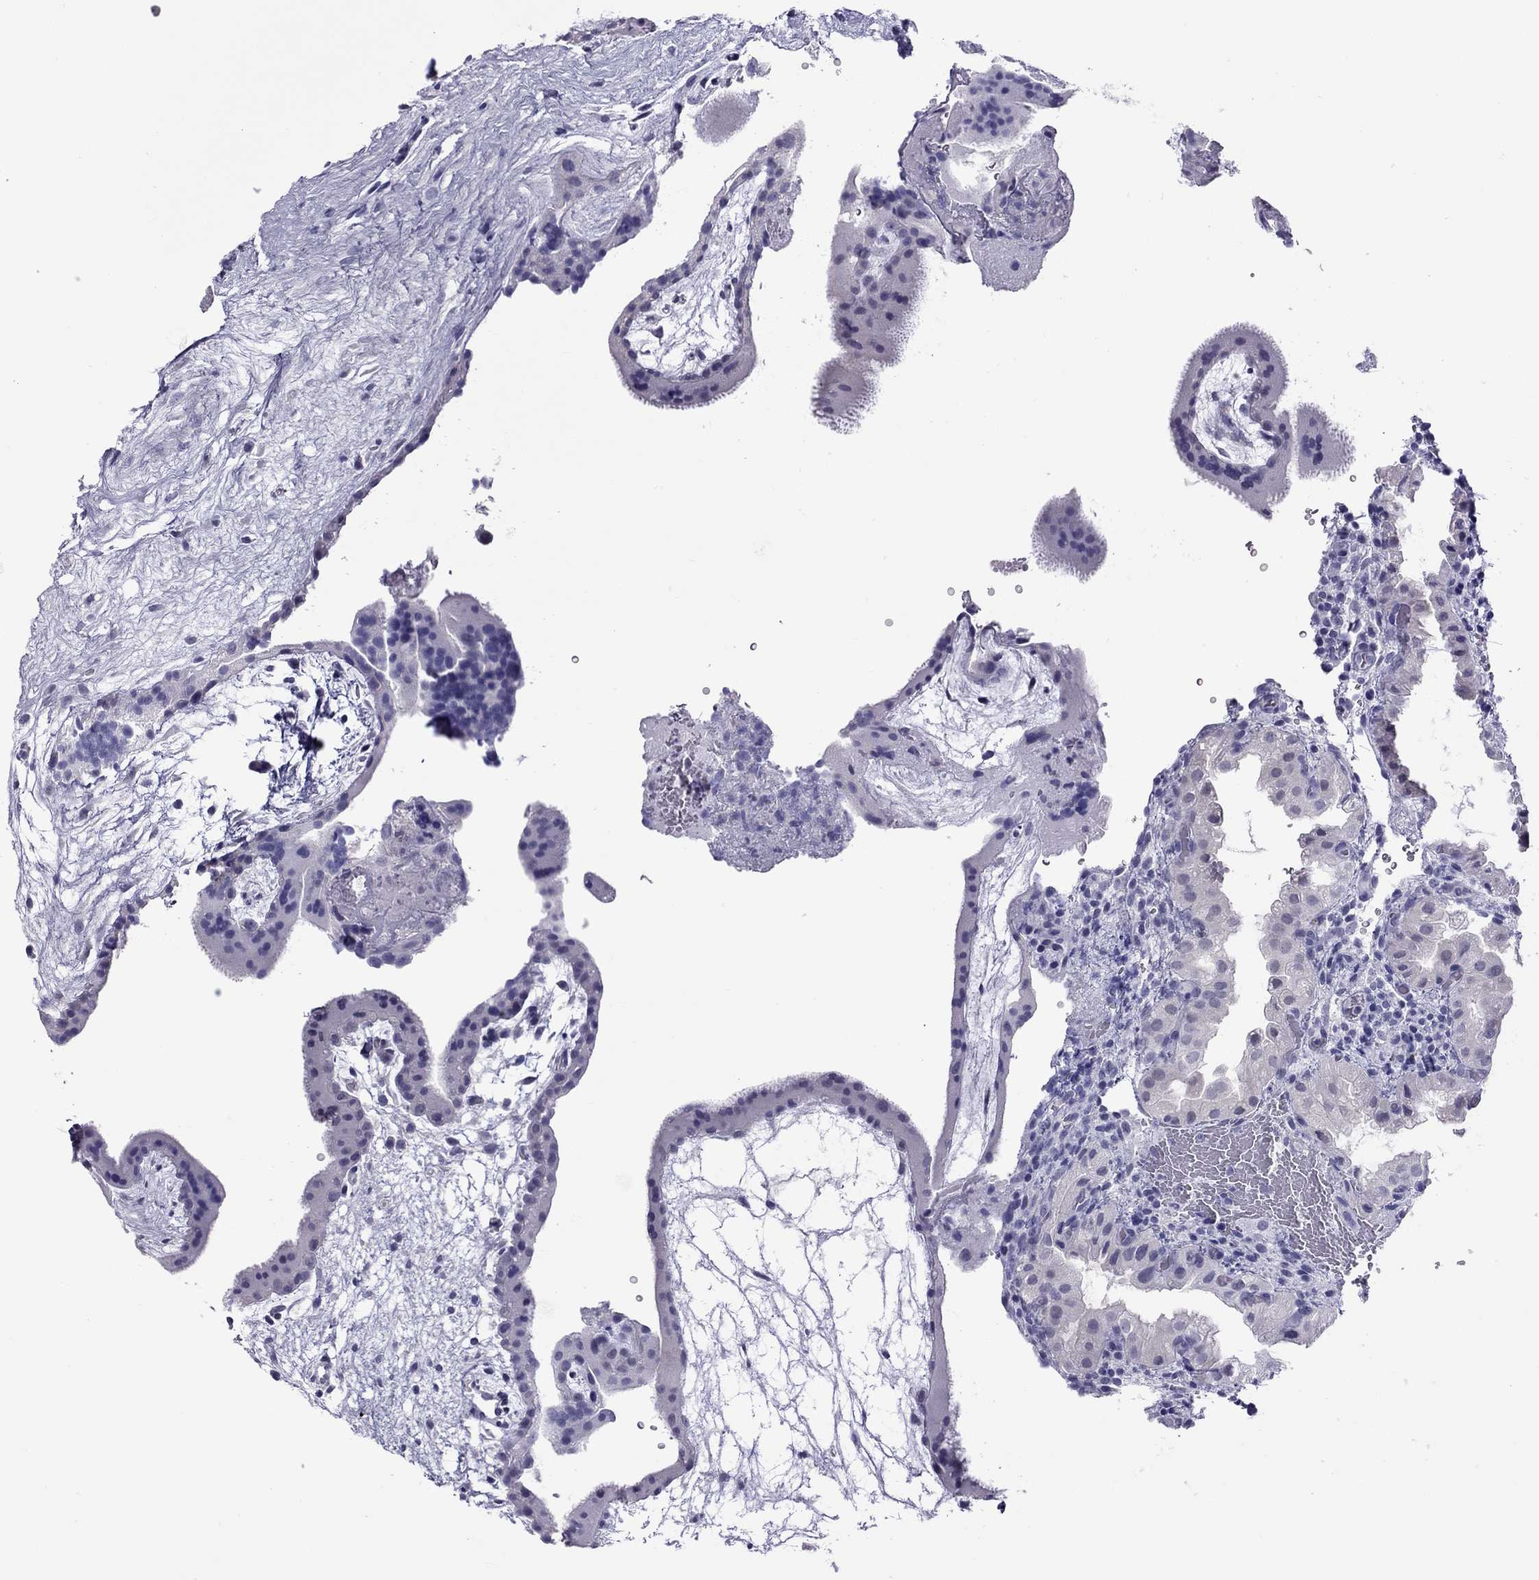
{"staining": {"intensity": "negative", "quantity": "none", "location": "none"}, "tissue": "placenta", "cell_type": "Decidual cells", "image_type": "normal", "snomed": [{"axis": "morphology", "description": "Normal tissue, NOS"}, {"axis": "topography", "description": "Placenta"}], "caption": "Benign placenta was stained to show a protein in brown. There is no significant staining in decidual cells.", "gene": "CHRNB3", "patient": {"sex": "female", "age": 19}}